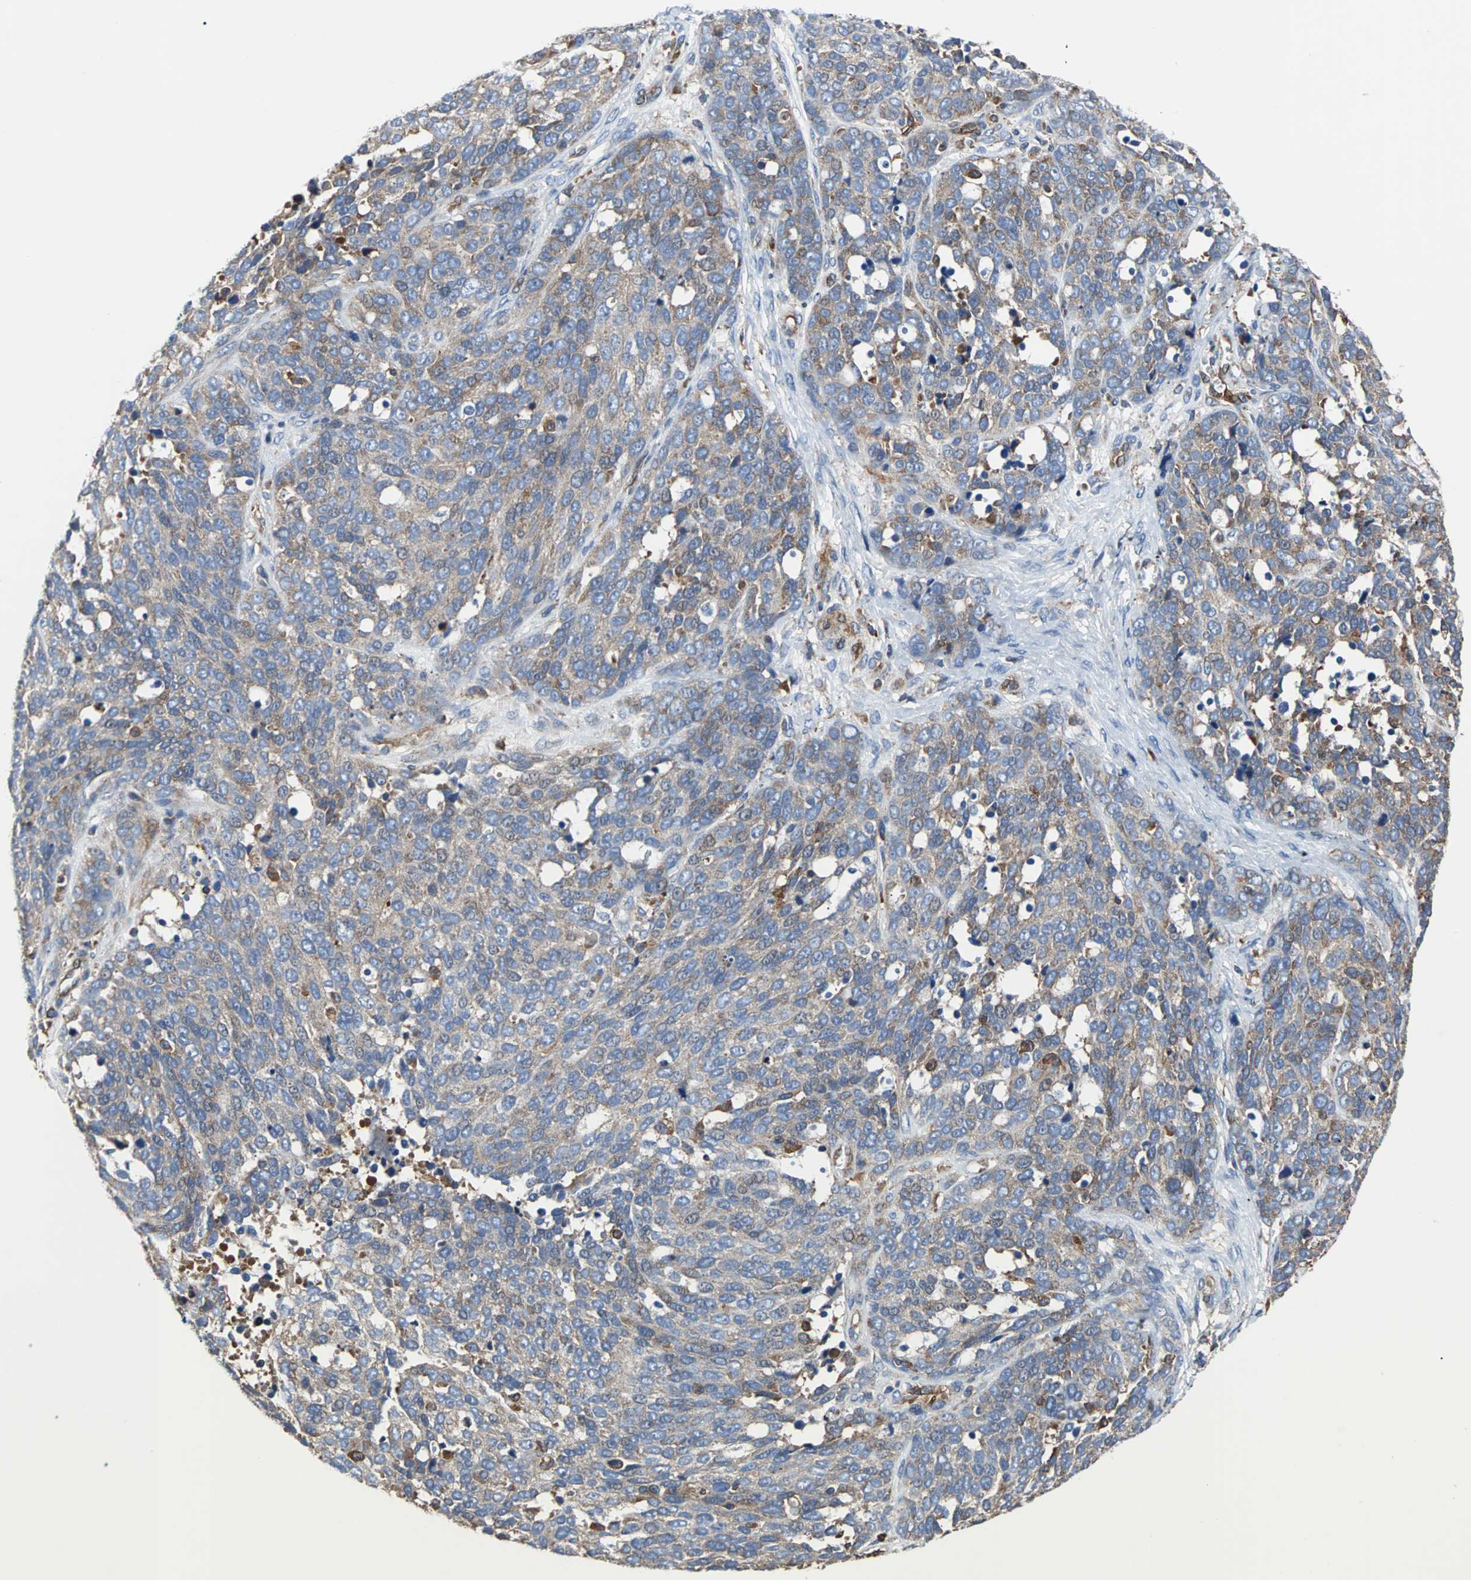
{"staining": {"intensity": "weak", "quantity": ">75%", "location": "cytoplasmic/membranous"}, "tissue": "ovarian cancer", "cell_type": "Tumor cells", "image_type": "cancer", "snomed": [{"axis": "morphology", "description": "Cystadenocarcinoma, serous, NOS"}, {"axis": "topography", "description": "Ovary"}], "caption": "This is an image of immunohistochemistry (IHC) staining of serous cystadenocarcinoma (ovarian), which shows weak expression in the cytoplasmic/membranous of tumor cells.", "gene": "PLCG2", "patient": {"sex": "female", "age": 44}}